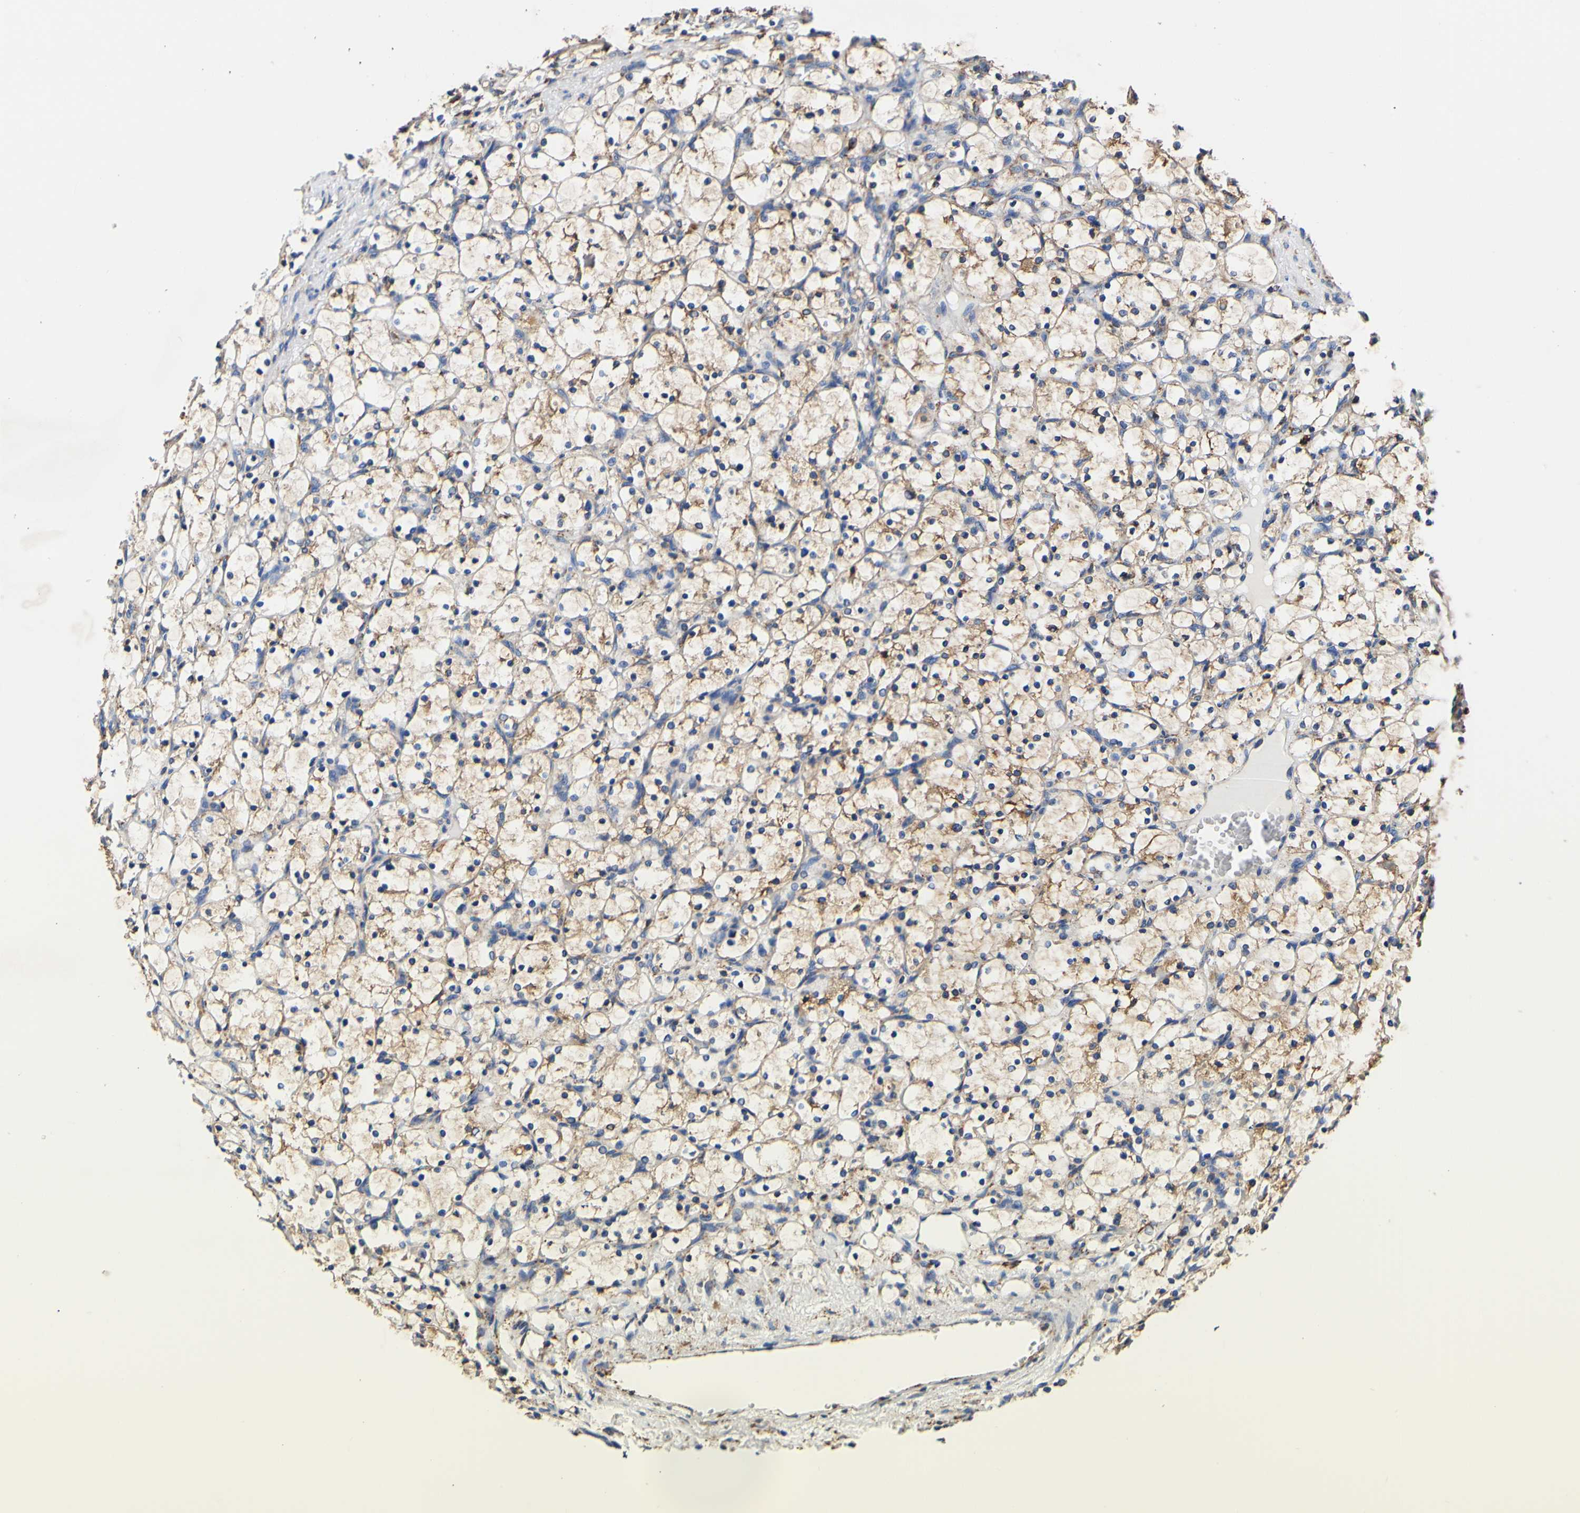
{"staining": {"intensity": "weak", "quantity": "25%-75%", "location": "cytoplasmic/membranous"}, "tissue": "renal cancer", "cell_type": "Tumor cells", "image_type": "cancer", "snomed": [{"axis": "morphology", "description": "Adenocarcinoma, NOS"}, {"axis": "topography", "description": "Kidney"}], "caption": "A low amount of weak cytoplasmic/membranous staining is appreciated in about 25%-75% of tumor cells in adenocarcinoma (renal) tissue.", "gene": "P4HB", "patient": {"sex": "female", "age": 69}}